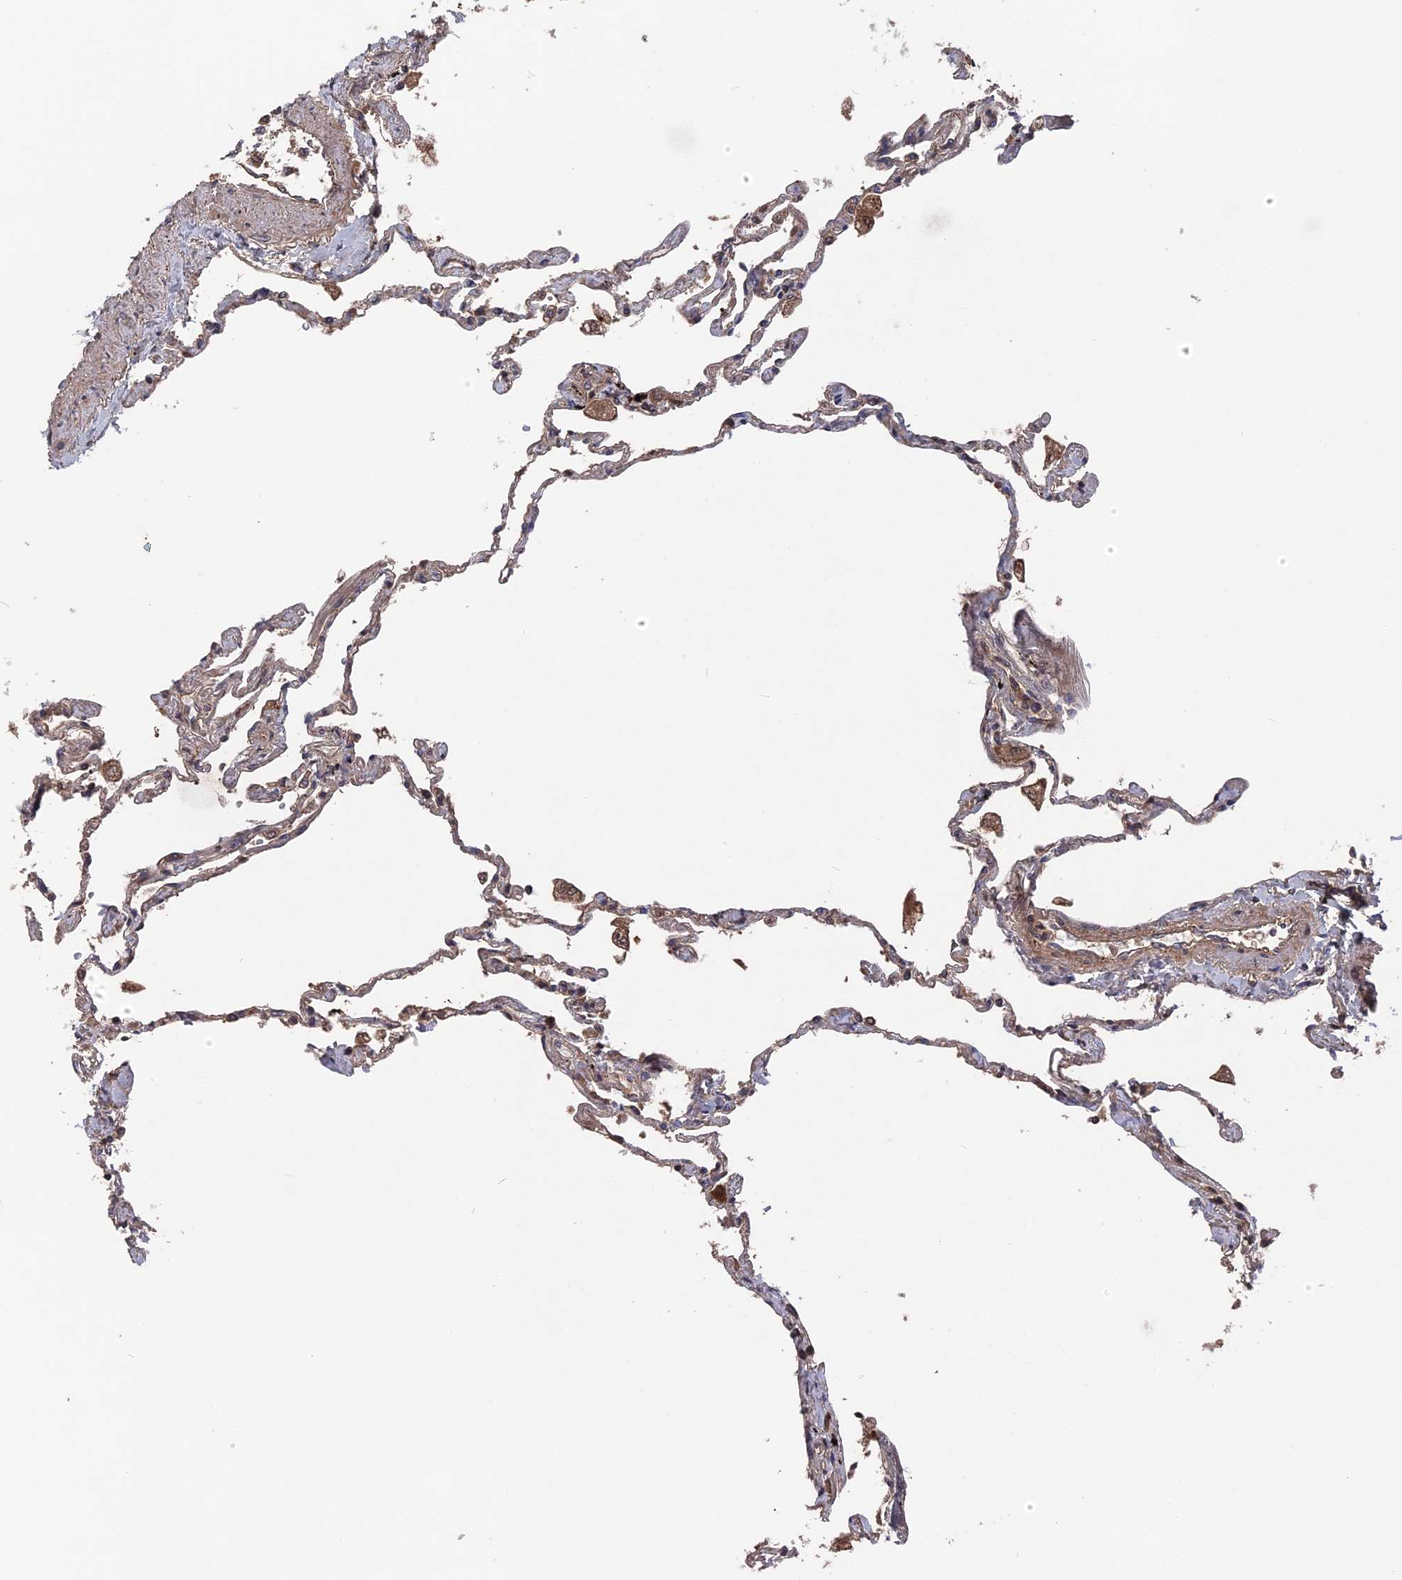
{"staining": {"intensity": "weak", "quantity": "25%-75%", "location": "cytoplasmic/membranous"}, "tissue": "lung", "cell_type": "Alveolar cells", "image_type": "normal", "snomed": [{"axis": "morphology", "description": "Normal tissue, NOS"}, {"axis": "topography", "description": "Lung"}], "caption": "Weak cytoplasmic/membranous expression is appreciated in about 25%-75% of alveolar cells in unremarkable lung.", "gene": "DEF8", "patient": {"sex": "female", "age": 67}}